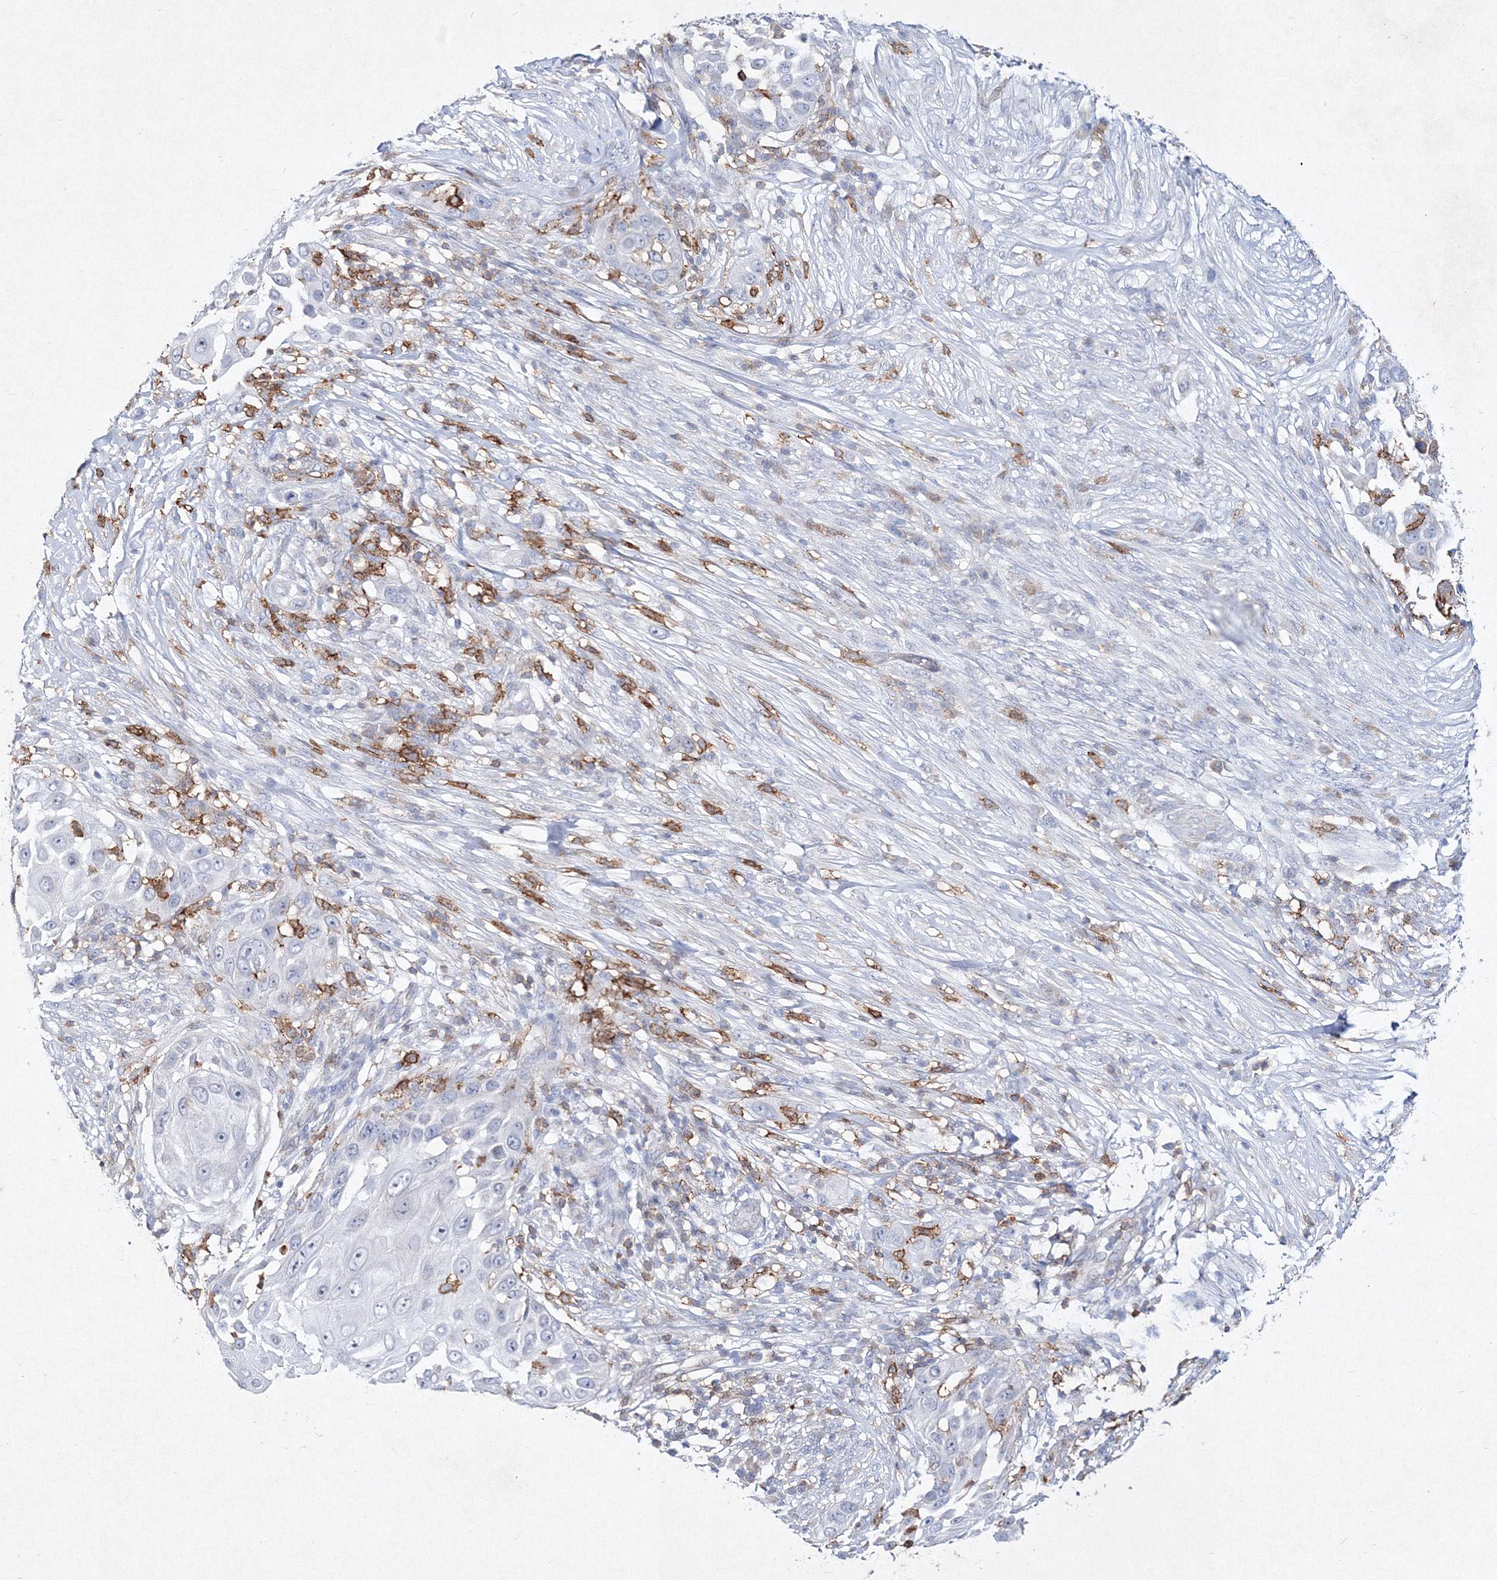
{"staining": {"intensity": "negative", "quantity": "none", "location": "none"}, "tissue": "skin cancer", "cell_type": "Tumor cells", "image_type": "cancer", "snomed": [{"axis": "morphology", "description": "Squamous cell carcinoma, NOS"}, {"axis": "topography", "description": "Skin"}], "caption": "Skin squamous cell carcinoma was stained to show a protein in brown. There is no significant staining in tumor cells. (Brightfield microscopy of DAB immunohistochemistry (IHC) at high magnification).", "gene": "HCST", "patient": {"sex": "female", "age": 44}}